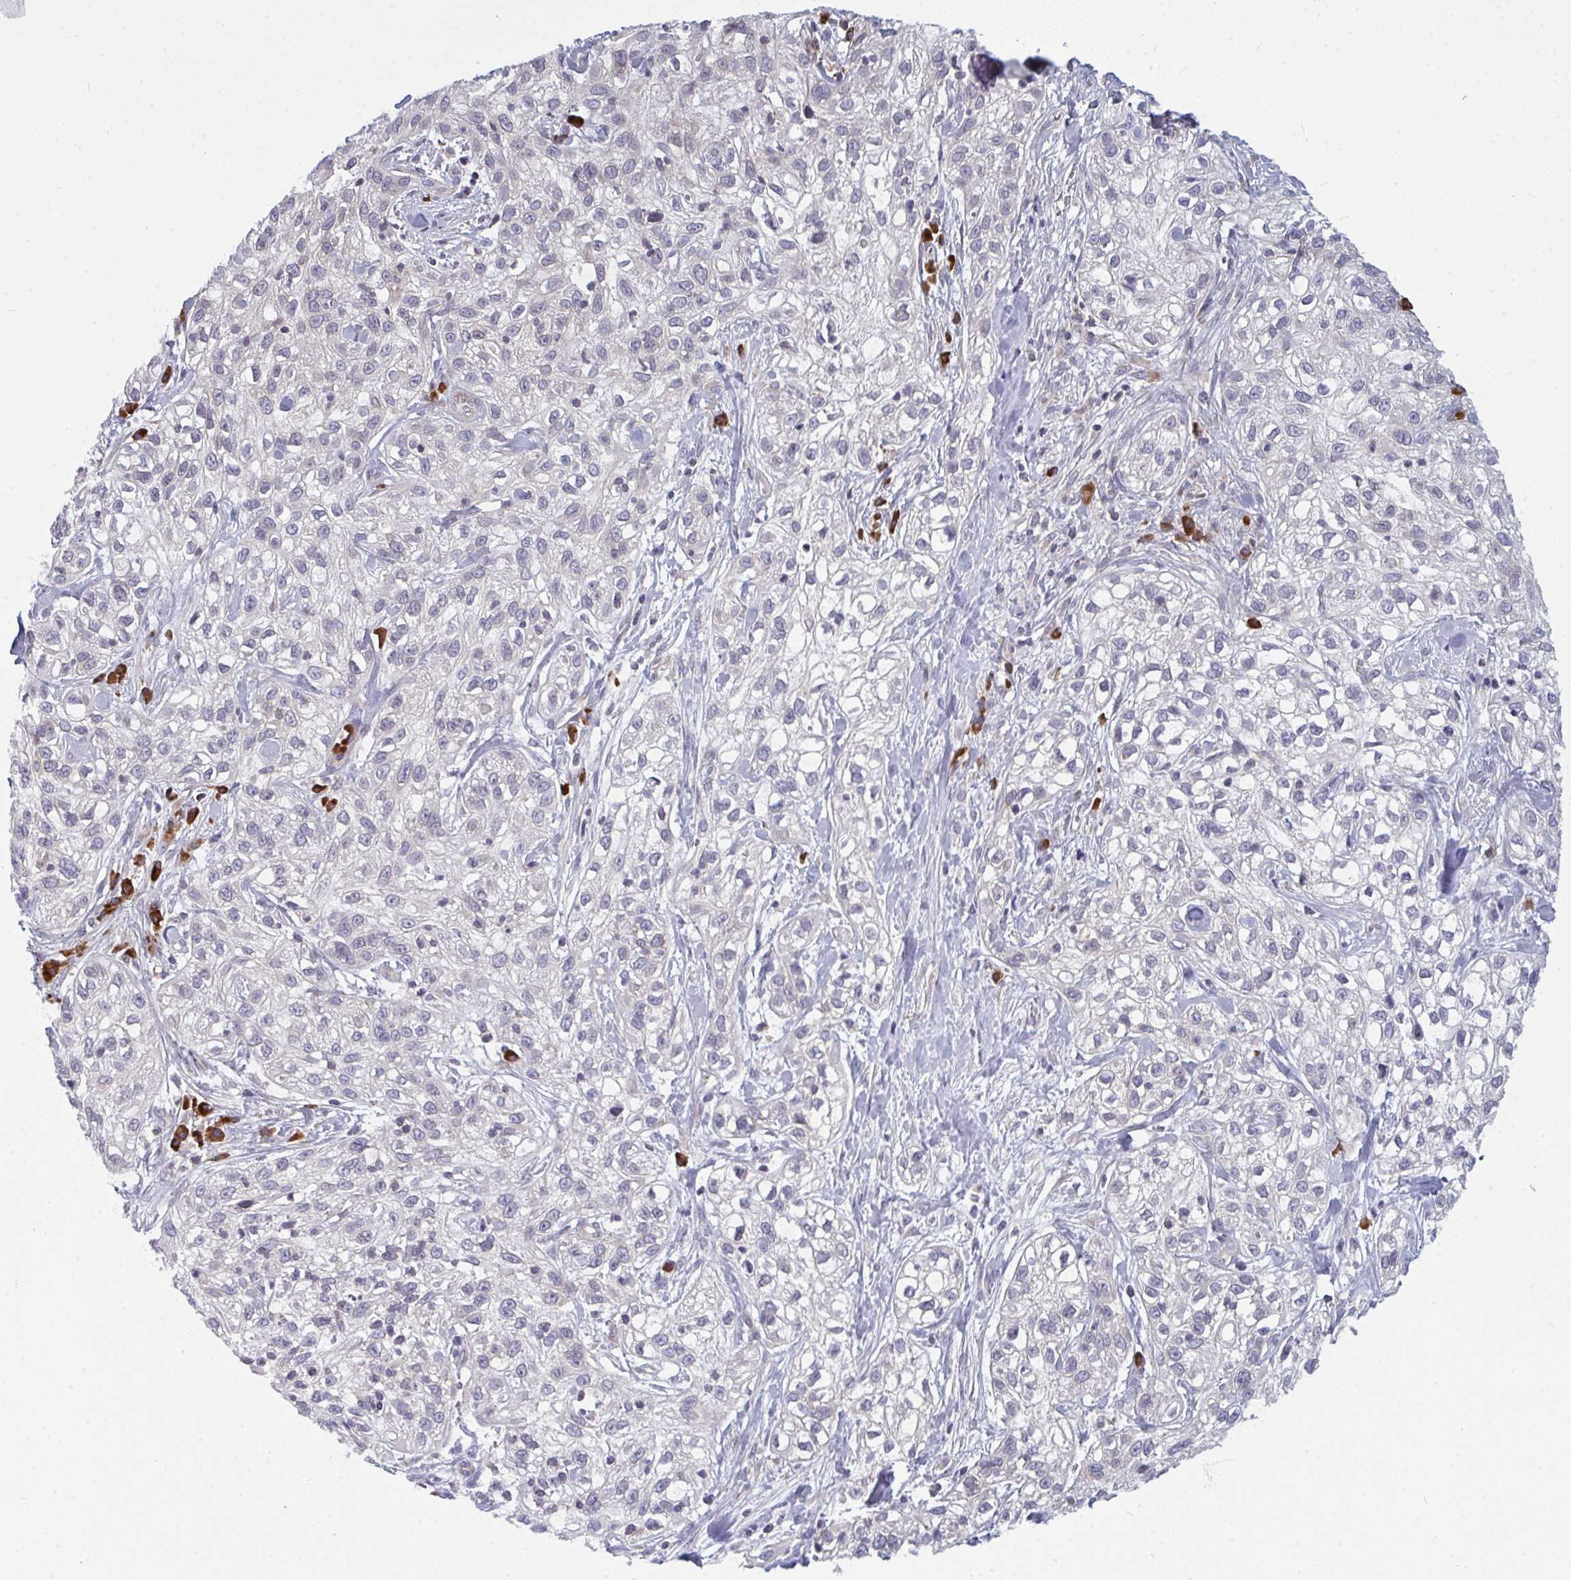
{"staining": {"intensity": "negative", "quantity": "none", "location": "none"}, "tissue": "skin cancer", "cell_type": "Tumor cells", "image_type": "cancer", "snomed": [{"axis": "morphology", "description": "Squamous cell carcinoma, NOS"}, {"axis": "topography", "description": "Skin"}], "caption": "DAB immunohistochemical staining of skin cancer (squamous cell carcinoma) reveals no significant positivity in tumor cells.", "gene": "LYSMD4", "patient": {"sex": "male", "age": 82}}